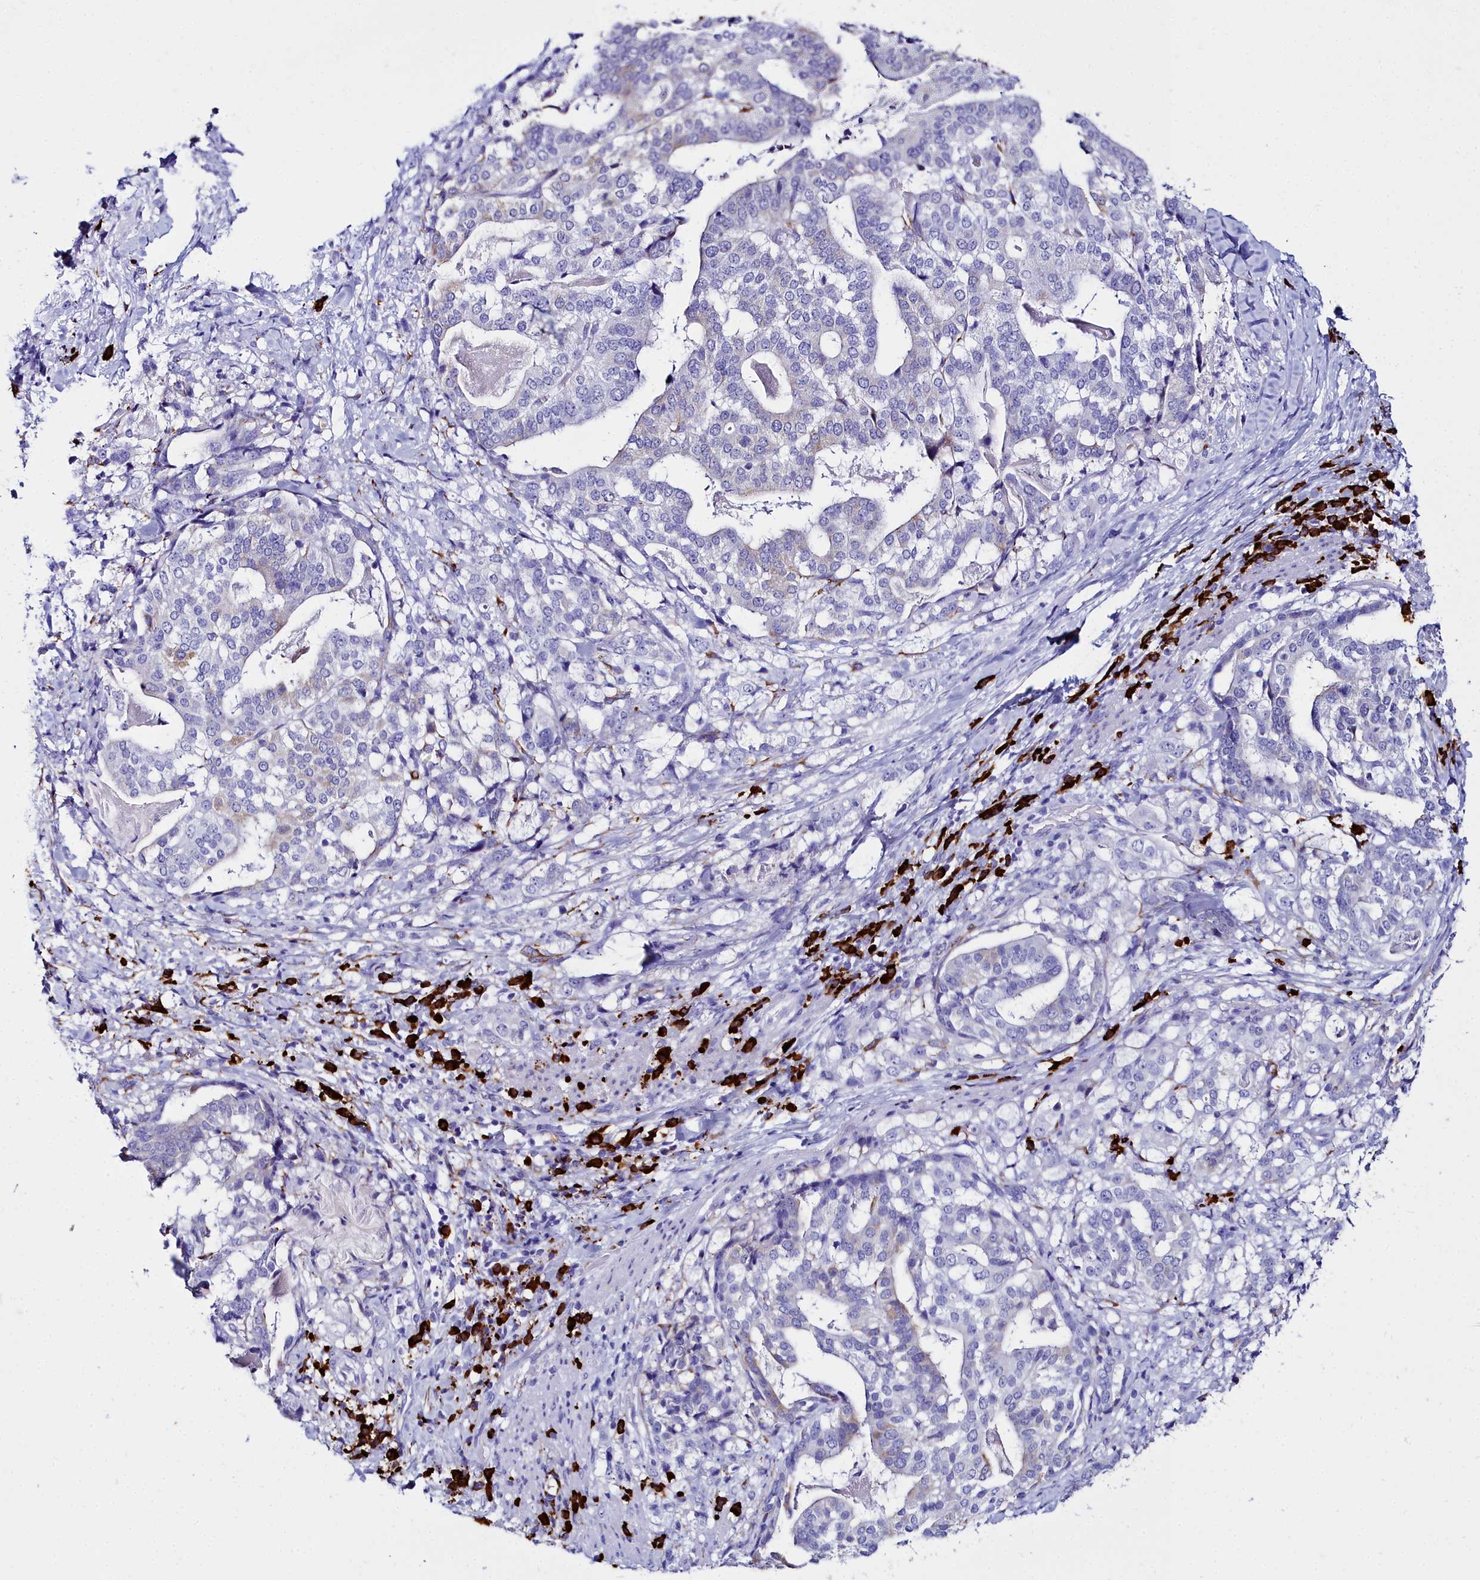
{"staining": {"intensity": "negative", "quantity": "none", "location": "none"}, "tissue": "stomach cancer", "cell_type": "Tumor cells", "image_type": "cancer", "snomed": [{"axis": "morphology", "description": "Adenocarcinoma, NOS"}, {"axis": "topography", "description": "Stomach"}], "caption": "The image shows no significant staining in tumor cells of adenocarcinoma (stomach). Nuclei are stained in blue.", "gene": "TXNDC5", "patient": {"sex": "male", "age": 48}}